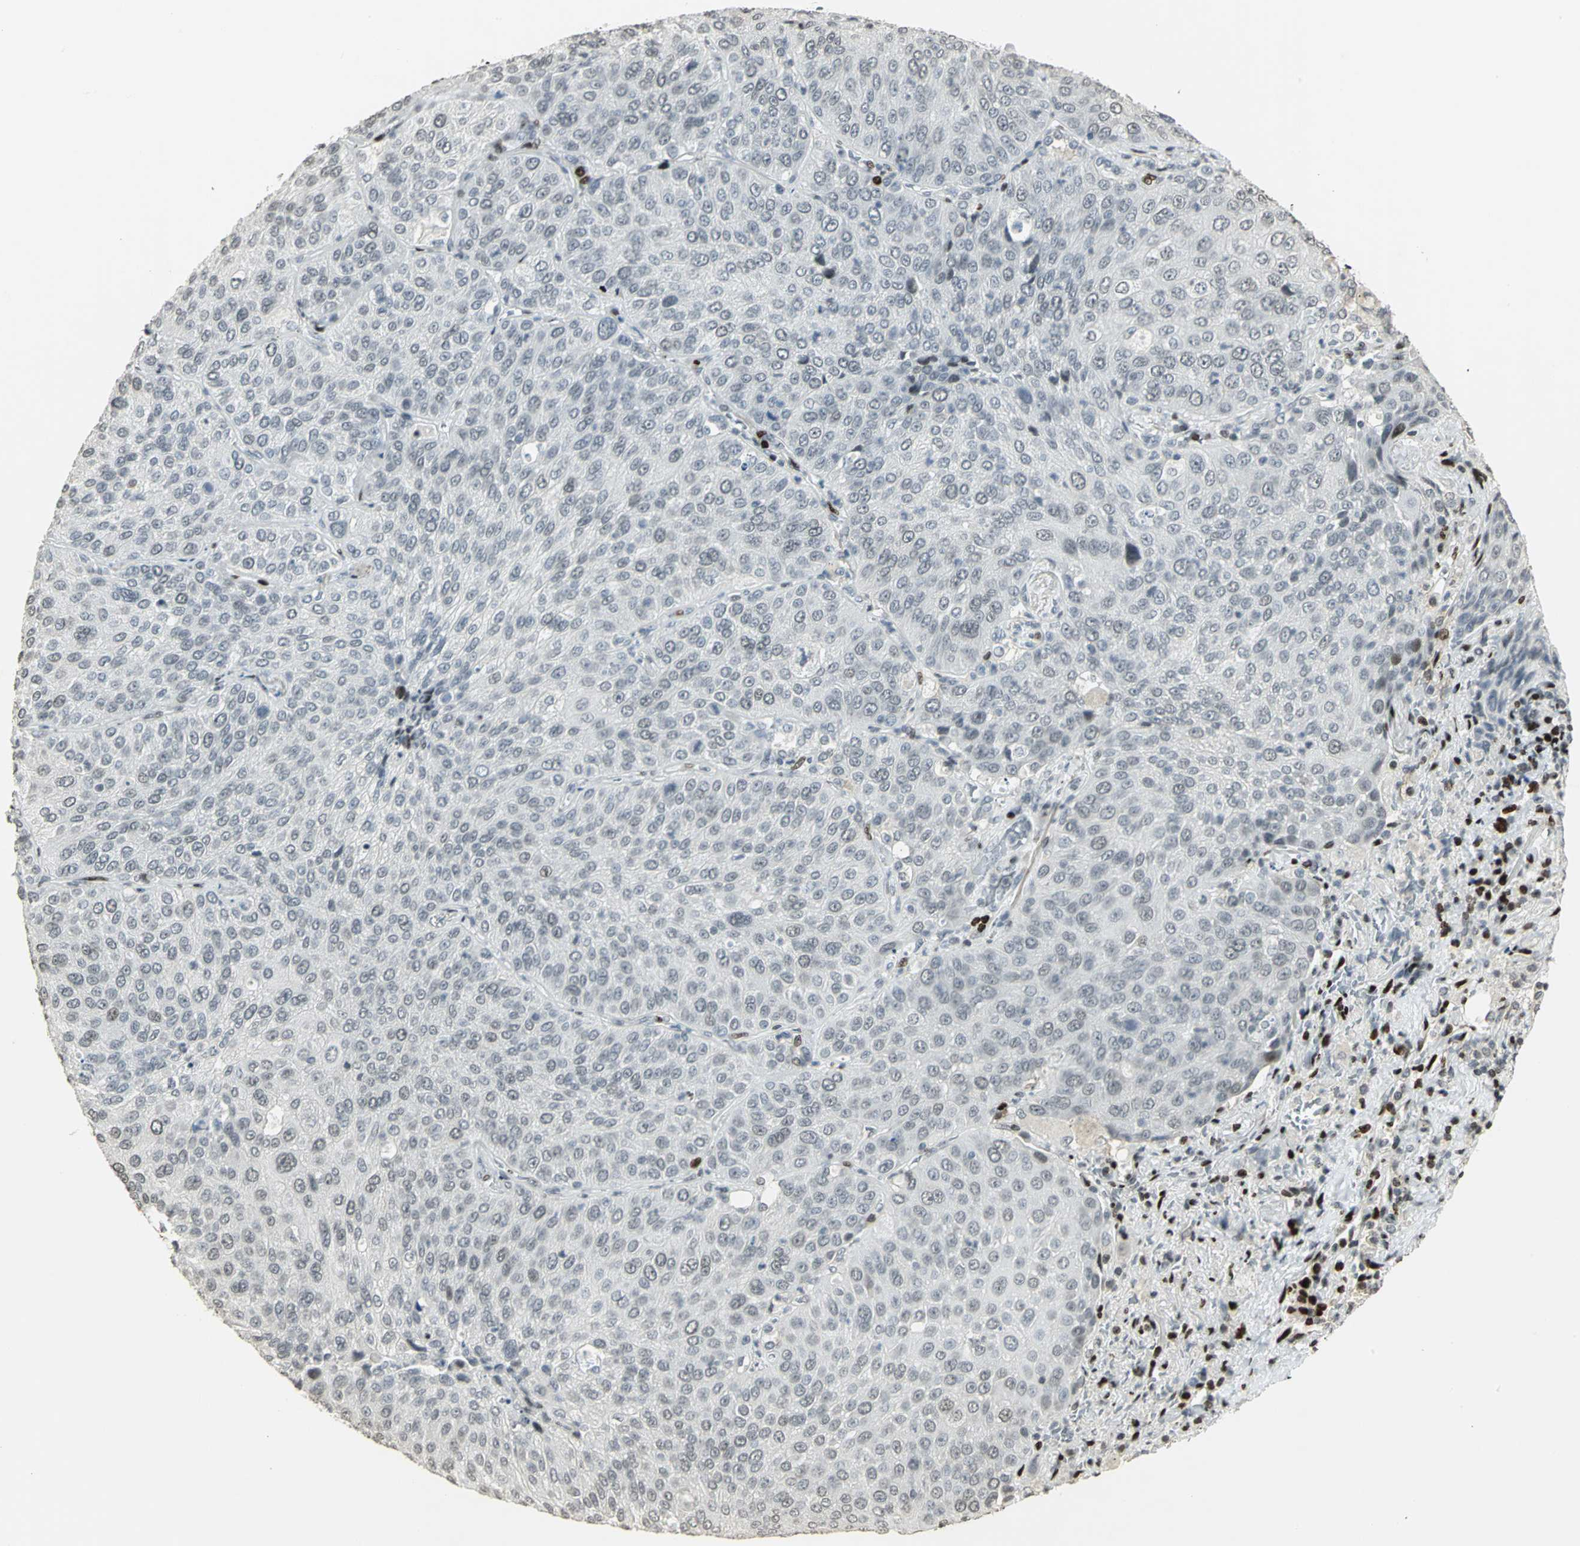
{"staining": {"intensity": "weak", "quantity": "<25%", "location": "nuclear"}, "tissue": "lung cancer", "cell_type": "Tumor cells", "image_type": "cancer", "snomed": [{"axis": "morphology", "description": "Squamous cell carcinoma, NOS"}, {"axis": "topography", "description": "Lung"}], "caption": "A photomicrograph of human lung cancer is negative for staining in tumor cells.", "gene": "KDM1A", "patient": {"sex": "male", "age": 54}}